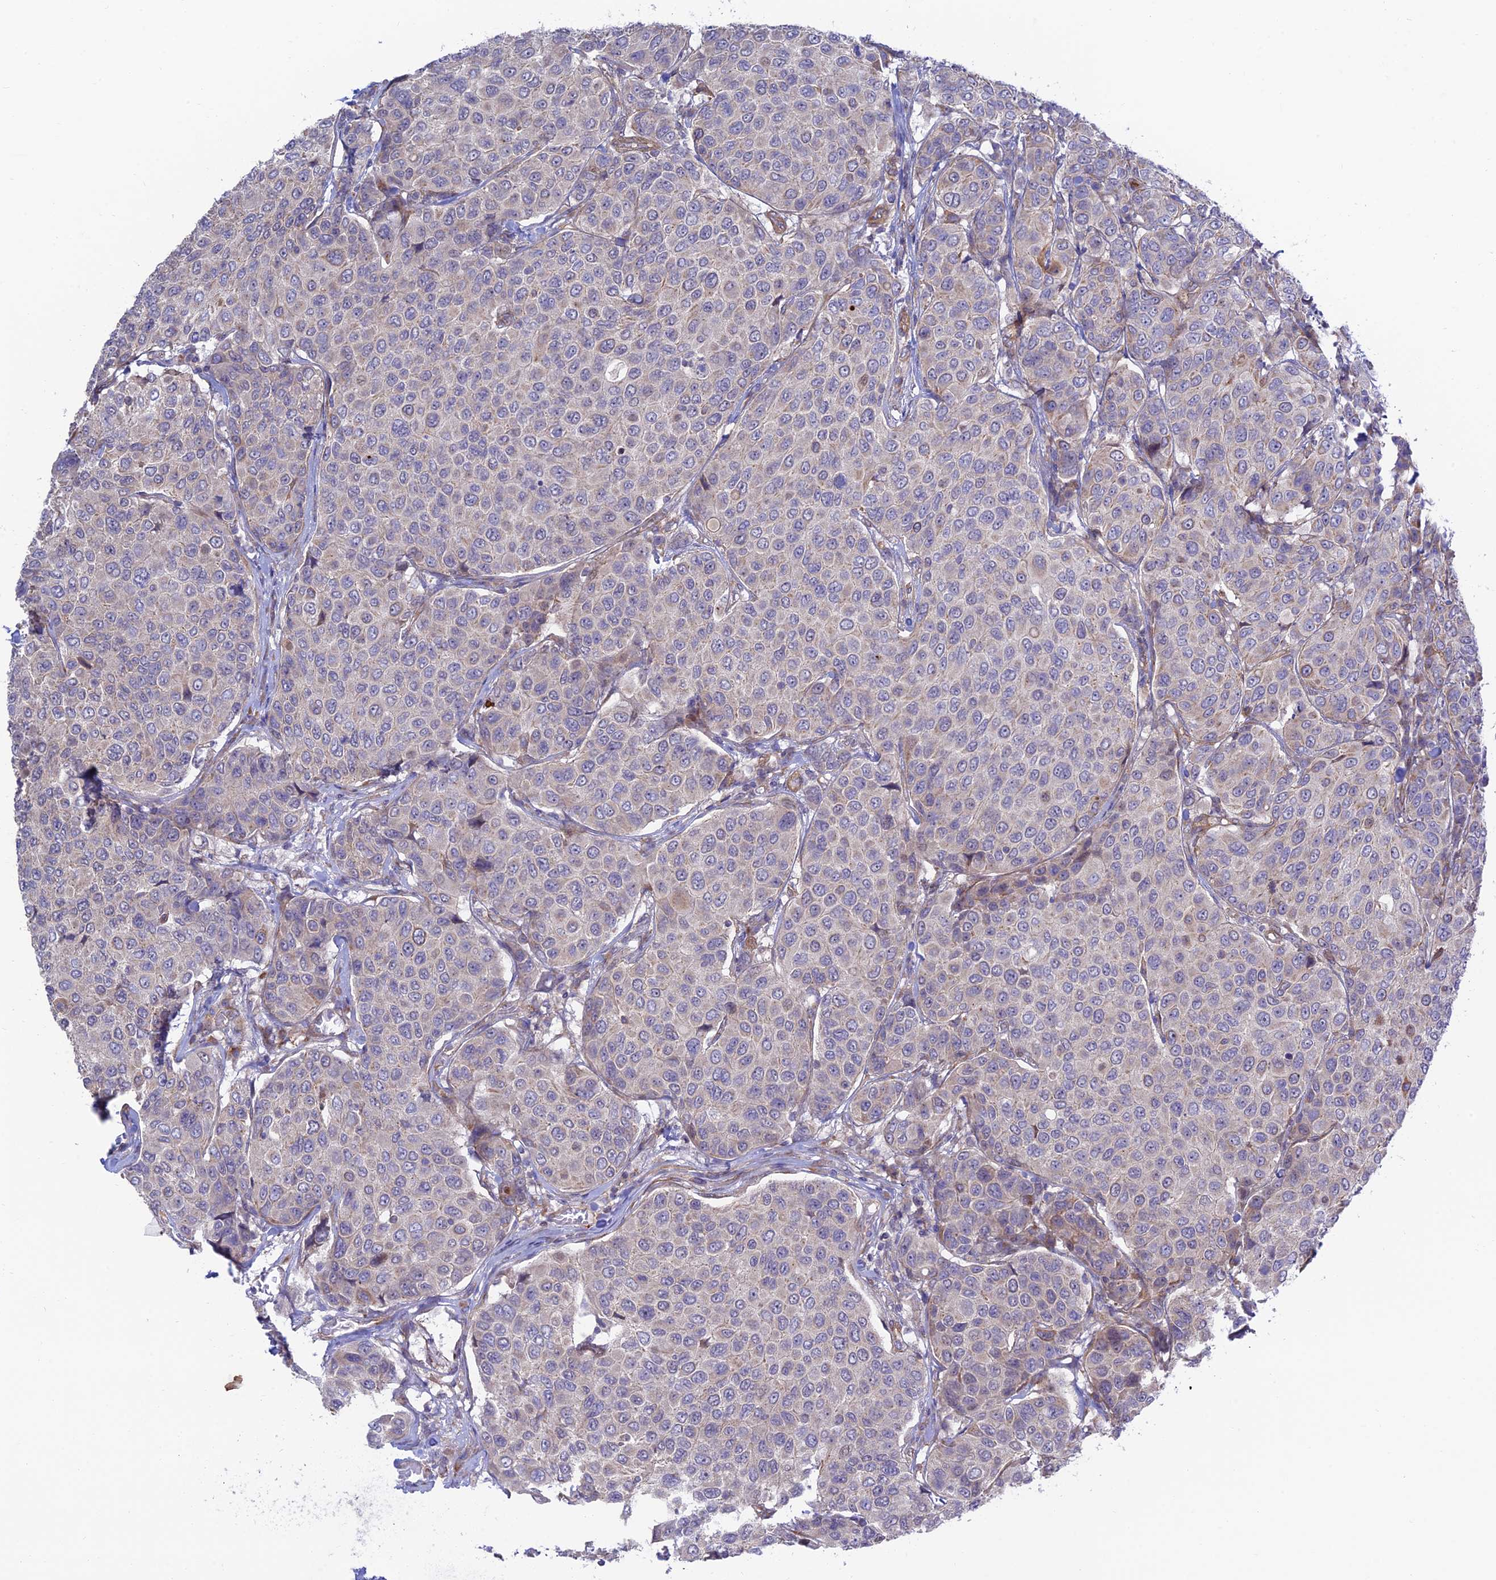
{"staining": {"intensity": "negative", "quantity": "none", "location": "none"}, "tissue": "breast cancer", "cell_type": "Tumor cells", "image_type": "cancer", "snomed": [{"axis": "morphology", "description": "Duct carcinoma"}, {"axis": "topography", "description": "Breast"}], "caption": "DAB immunohistochemical staining of human breast invasive ductal carcinoma displays no significant expression in tumor cells.", "gene": "KCNAB1", "patient": {"sex": "female", "age": 55}}